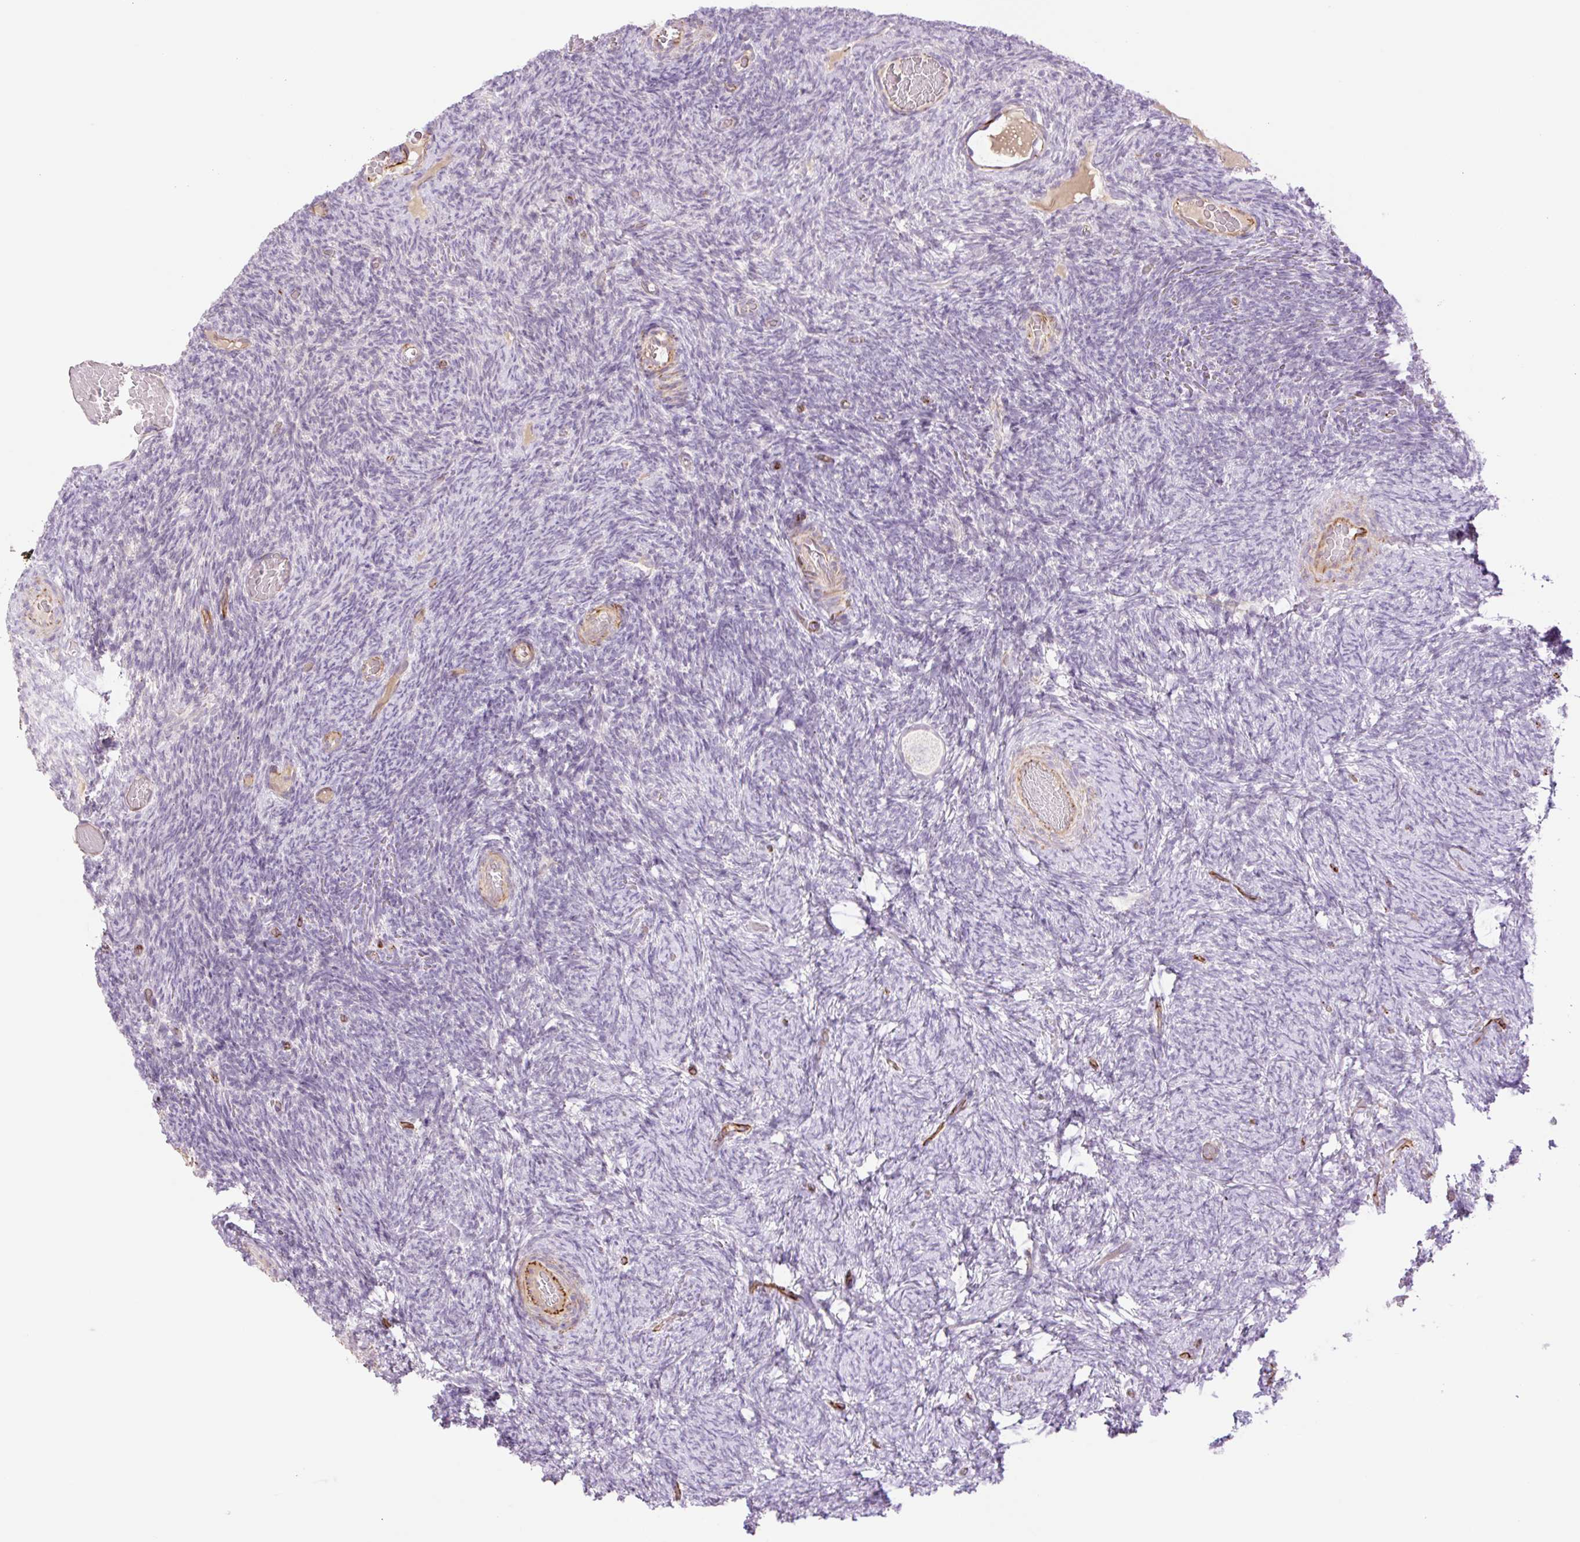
{"staining": {"intensity": "negative", "quantity": "none", "location": "none"}, "tissue": "ovary", "cell_type": "Follicle cells", "image_type": "normal", "snomed": [{"axis": "morphology", "description": "Normal tissue, NOS"}, {"axis": "topography", "description": "Ovary"}], "caption": "Immunohistochemical staining of unremarkable human ovary reveals no significant expression in follicle cells.", "gene": "ZFYVE21", "patient": {"sex": "female", "age": 34}}